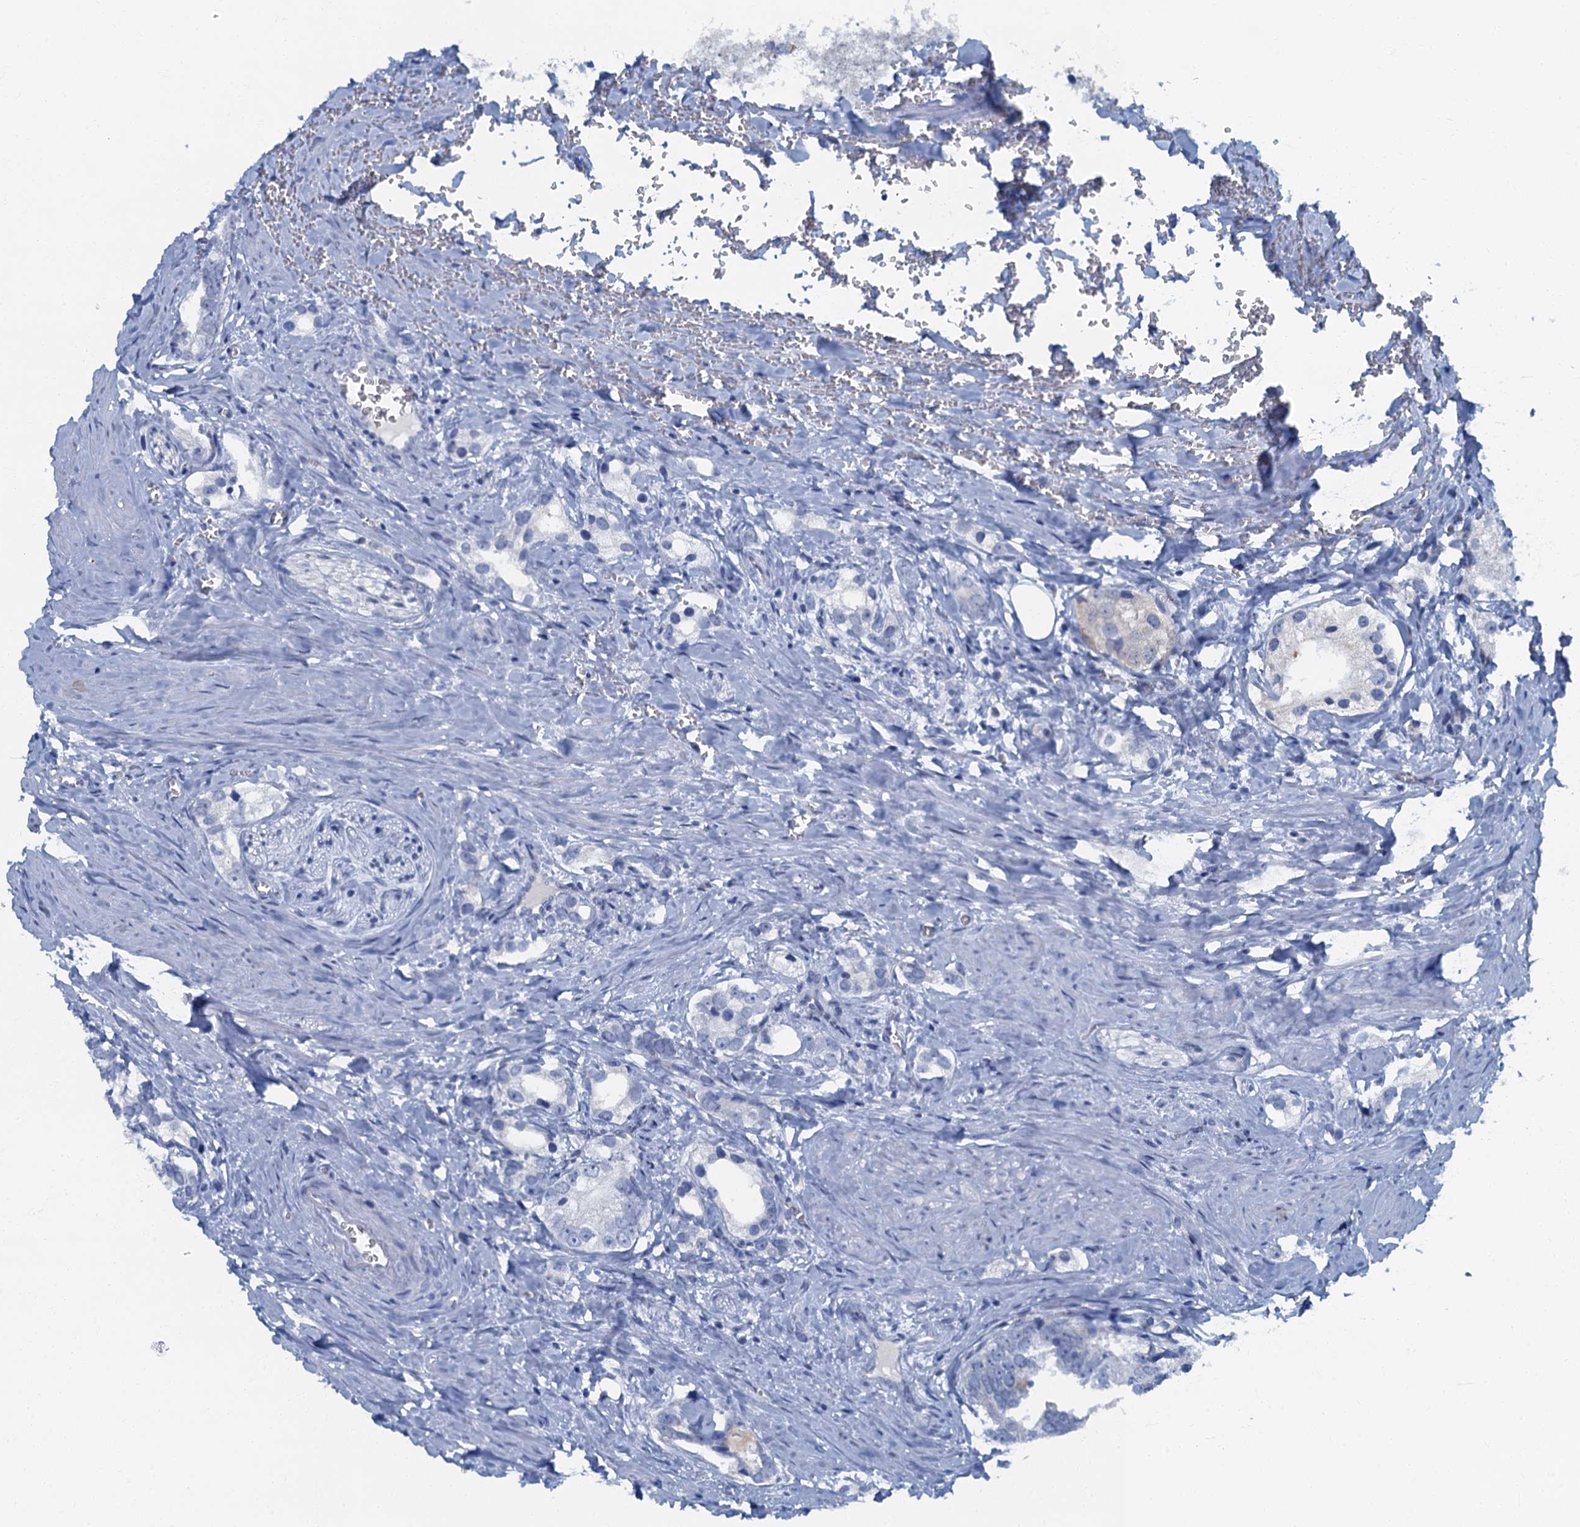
{"staining": {"intensity": "negative", "quantity": "none", "location": "none"}, "tissue": "prostate cancer", "cell_type": "Tumor cells", "image_type": "cancer", "snomed": [{"axis": "morphology", "description": "Adenocarcinoma, High grade"}, {"axis": "topography", "description": "Prostate"}], "caption": "Prostate cancer was stained to show a protein in brown. There is no significant positivity in tumor cells.", "gene": "LYPD3", "patient": {"sex": "male", "age": 66}}